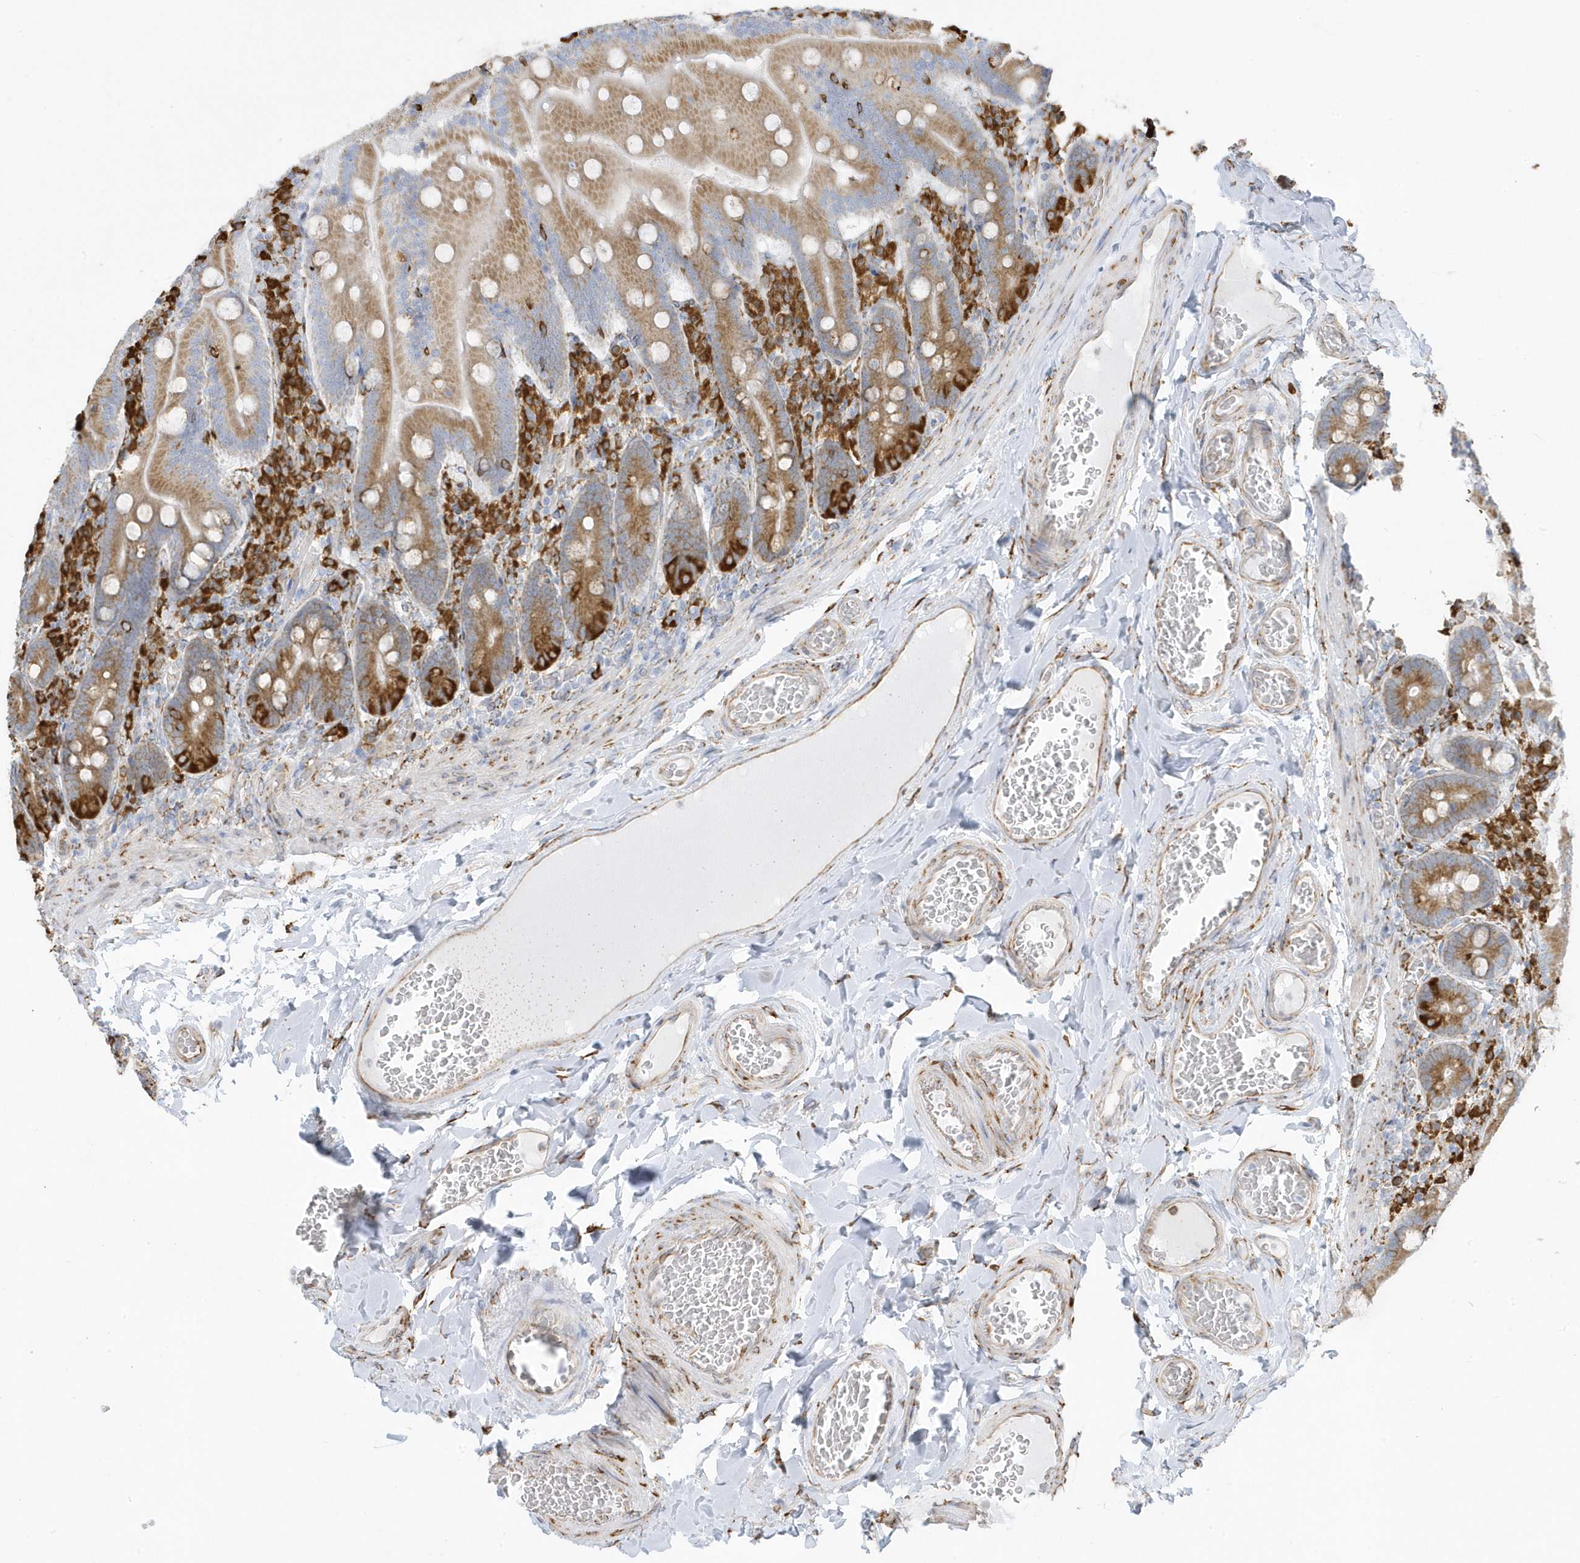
{"staining": {"intensity": "moderate", "quantity": ">75%", "location": "cytoplasmic/membranous"}, "tissue": "duodenum", "cell_type": "Glandular cells", "image_type": "normal", "snomed": [{"axis": "morphology", "description": "Normal tissue, NOS"}, {"axis": "topography", "description": "Duodenum"}], "caption": "Protein expression analysis of unremarkable duodenum shows moderate cytoplasmic/membranous expression in about >75% of glandular cells.", "gene": "DCAF1", "patient": {"sex": "female", "age": 62}}